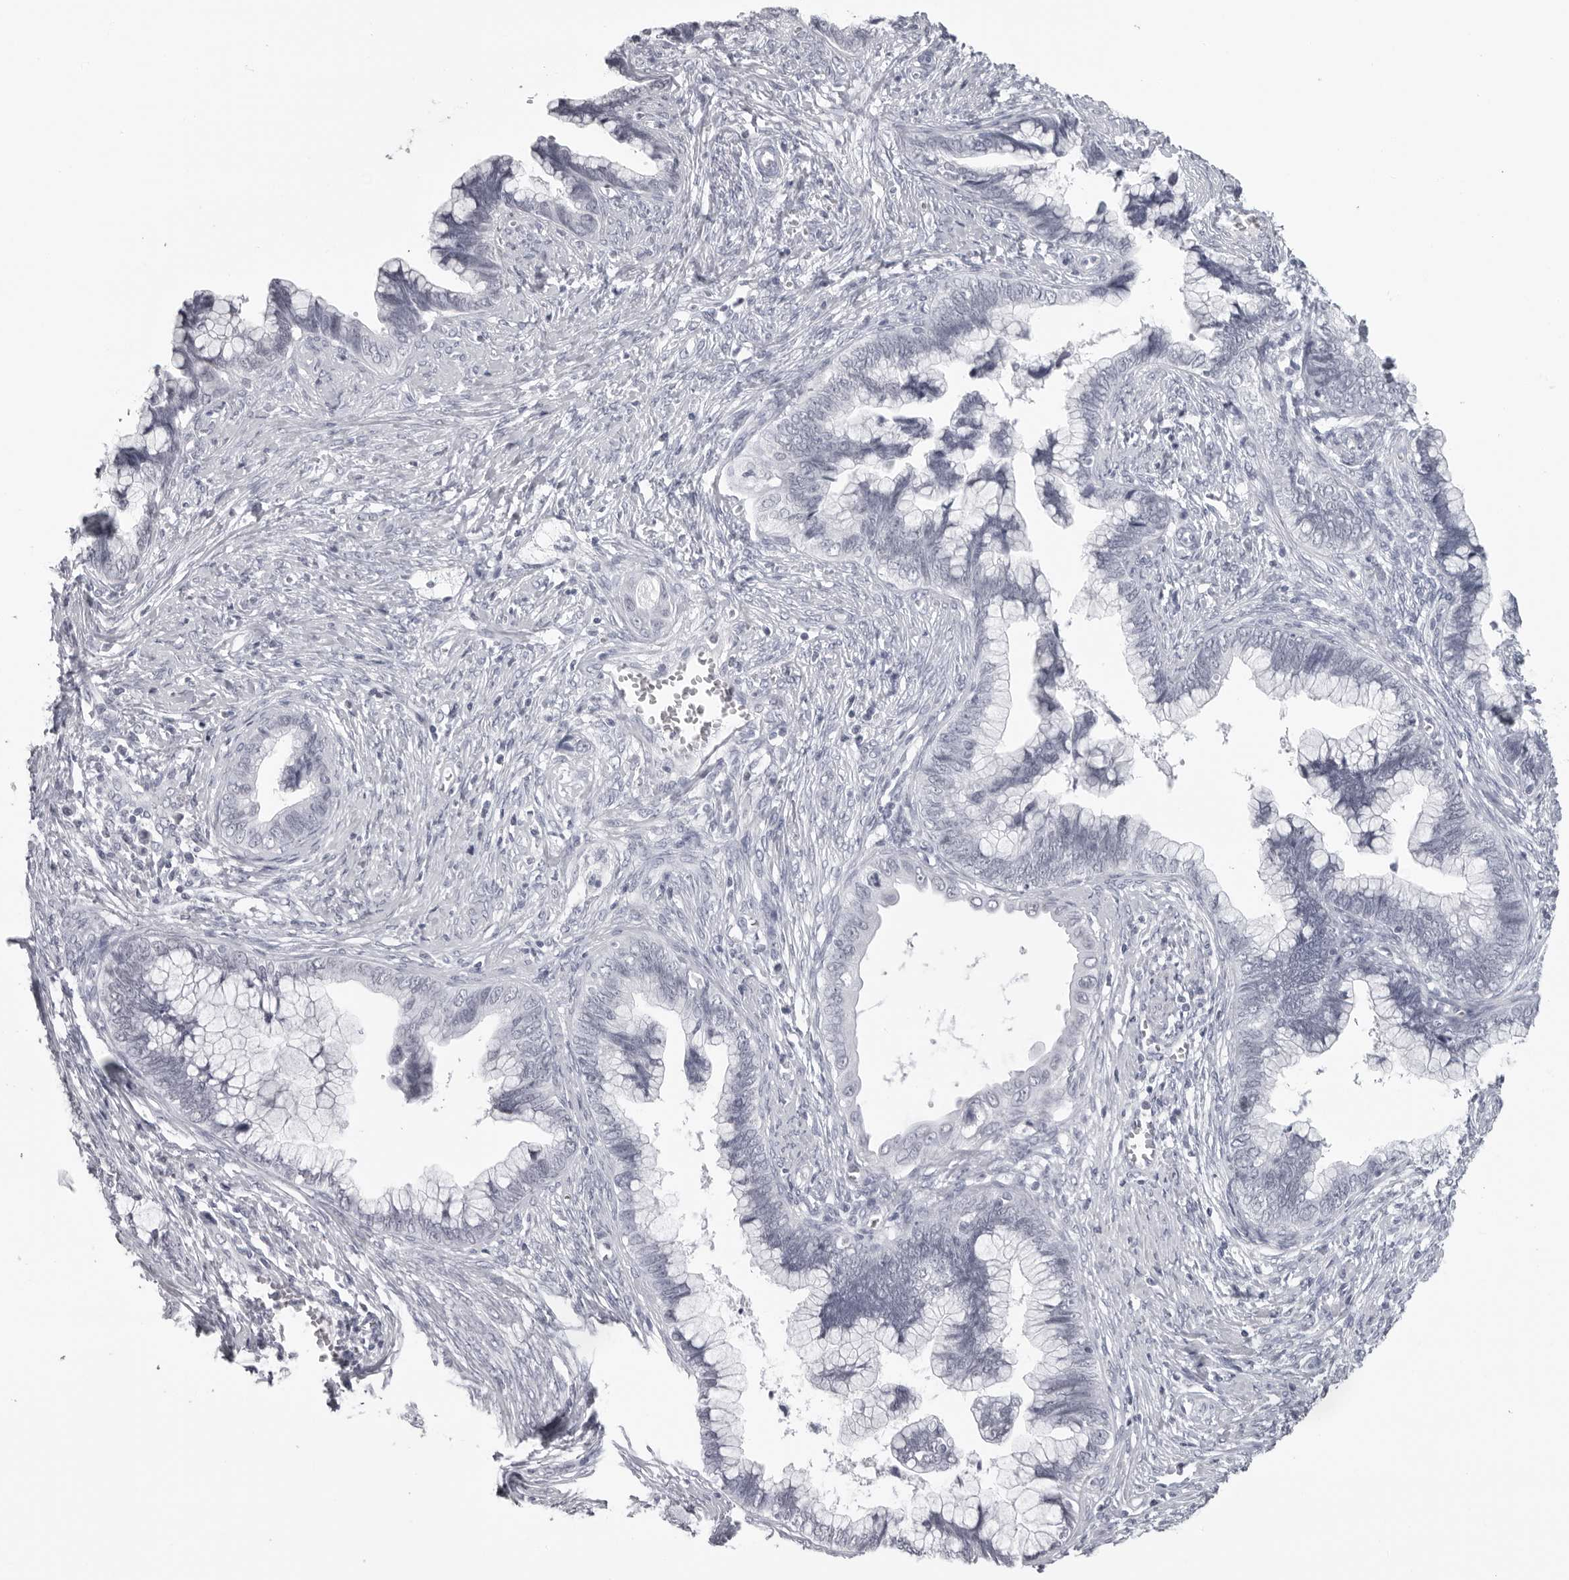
{"staining": {"intensity": "negative", "quantity": "none", "location": "none"}, "tissue": "cervical cancer", "cell_type": "Tumor cells", "image_type": "cancer", "snomed": [{"axis": "morphology", "description": "Adenocarcinoma, NOS"}, {"axis": "topography", "description": "Cervix"}], "caption": "The micrograph shows no staining of tumor cells in cervical cancer (adenocarcinoma).", "gene": "ESPN", "patient": {"sex": "female", "age": 44}}